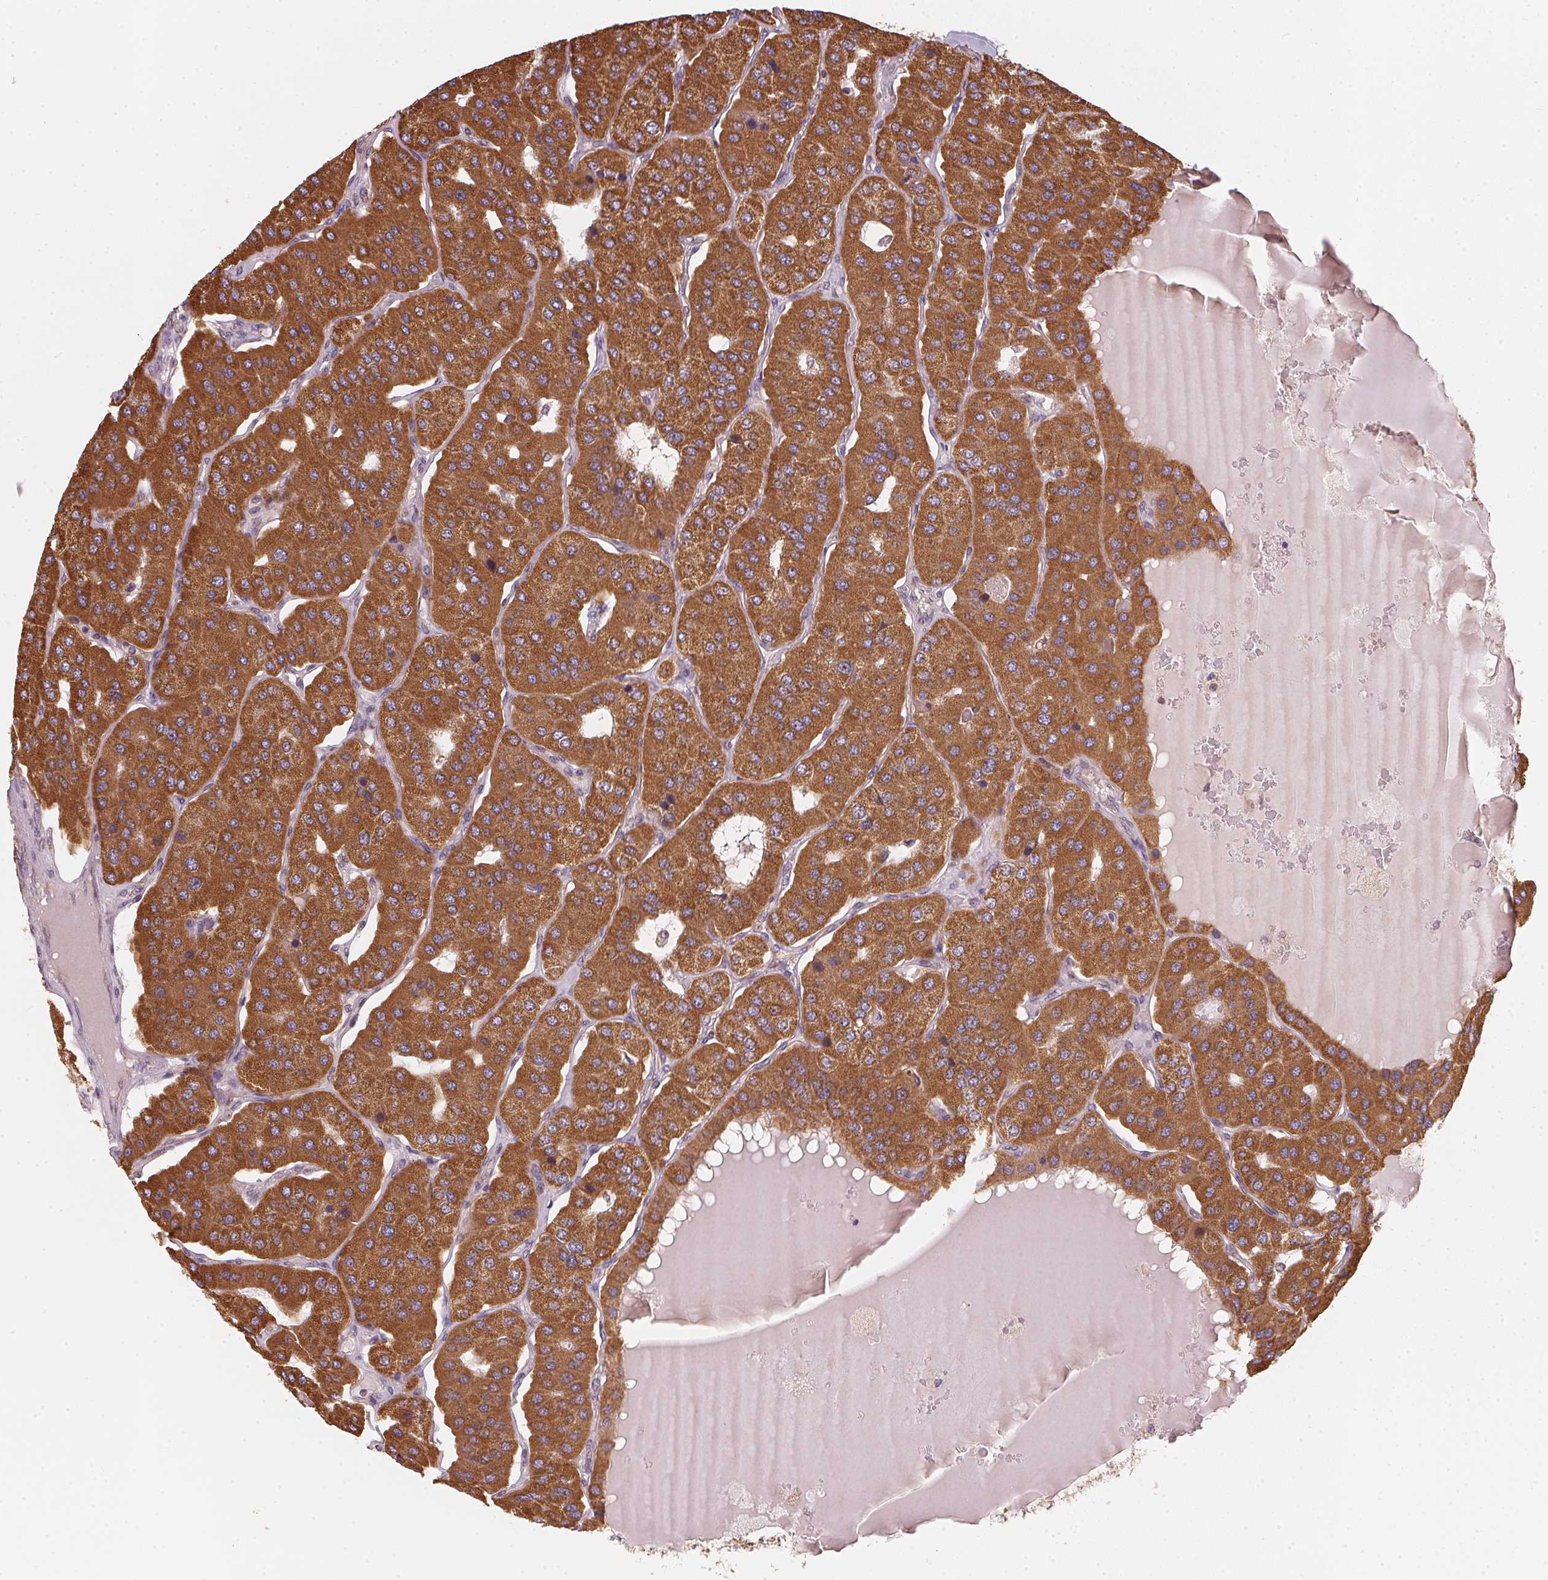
{"staining": {"intensity": "strong", "quantity": ">75%", "location": "cytoplasmic/membranous"}, "tissue": "parathyroid gland", "cell_type": "Glandular cells", "image_type": "normal", "snomed": [{"axis": "morphology", "description": "Normal tissue, NOS"}, {"axis": "morphology", "description": "Adenoma, NOS"}, {"axis": "topography", "description": "Parathyroid gland"}], "caption": "An immunohistochemistry histopathology image of normal tissue is shown. Protein staining in brown labels strong cytoplasmic/membranous positivity in parathyroid gland within glandular cells.", "gene": "MATCAP1", "patient": {"sex": "female", "age": 86}}